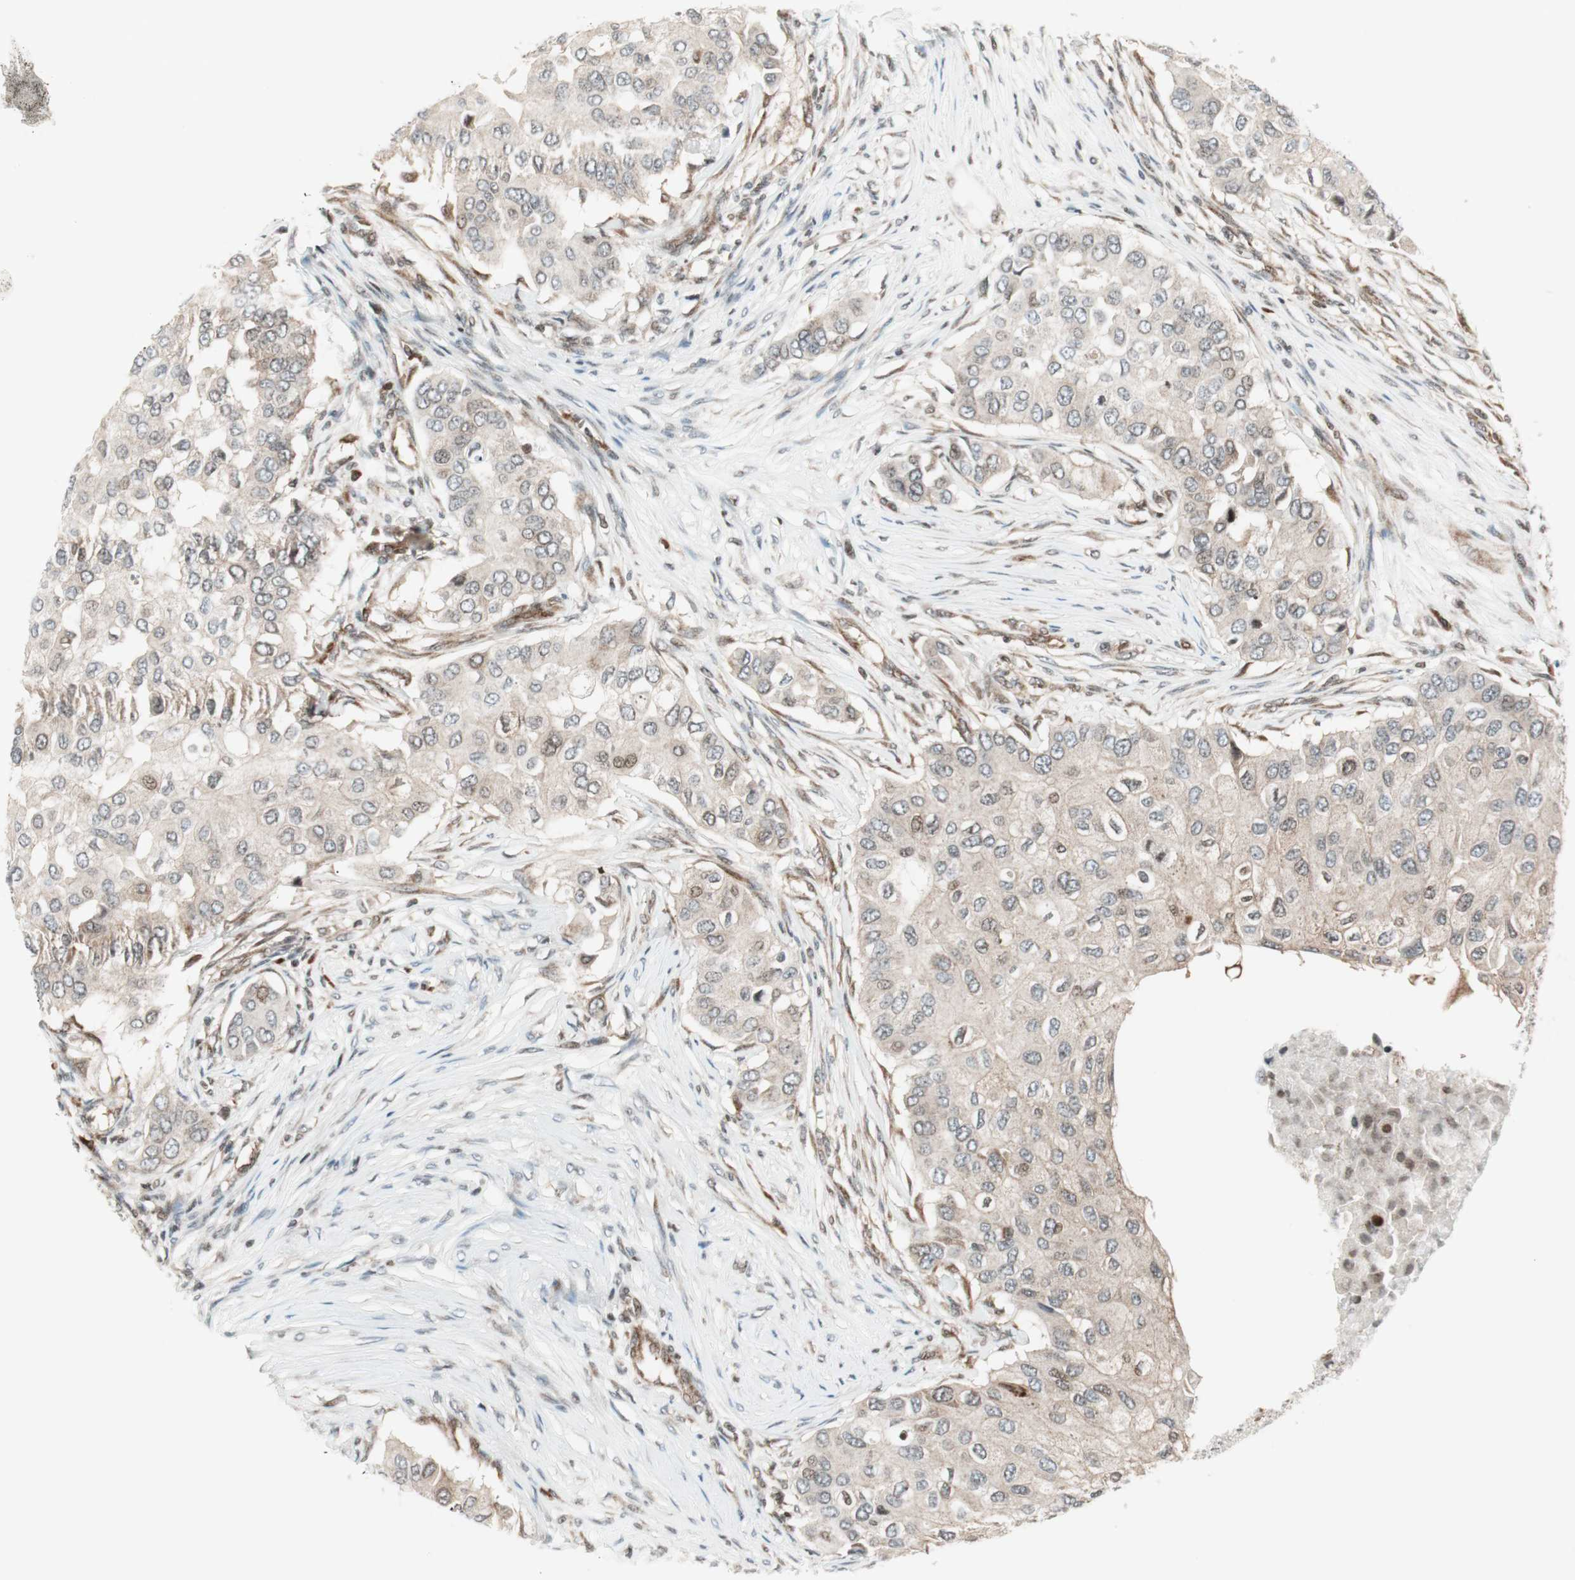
{"staining": {"intensity": "weak", "quantity": ">75%", "location": "cytoplasmic/membranous"}, "tissue": "breast cancer", "cell_type": "Tumor cells", "image_type": "cancer", "snomed": [{"axis": "morphology", "description": "Normal tissue, NOS"}, {"axis": "morphology", "description": "Duct carcinoma"}, {"axis": "topography", "description": "Breast"}], "caption": "Protein analysis of breast cancer tissue exhibits weak cytoplasmic/membranous expression in approximately >75% of tumor cells.", "gene": "TPT1", "patient": {"sex": "female", "age": 49}}